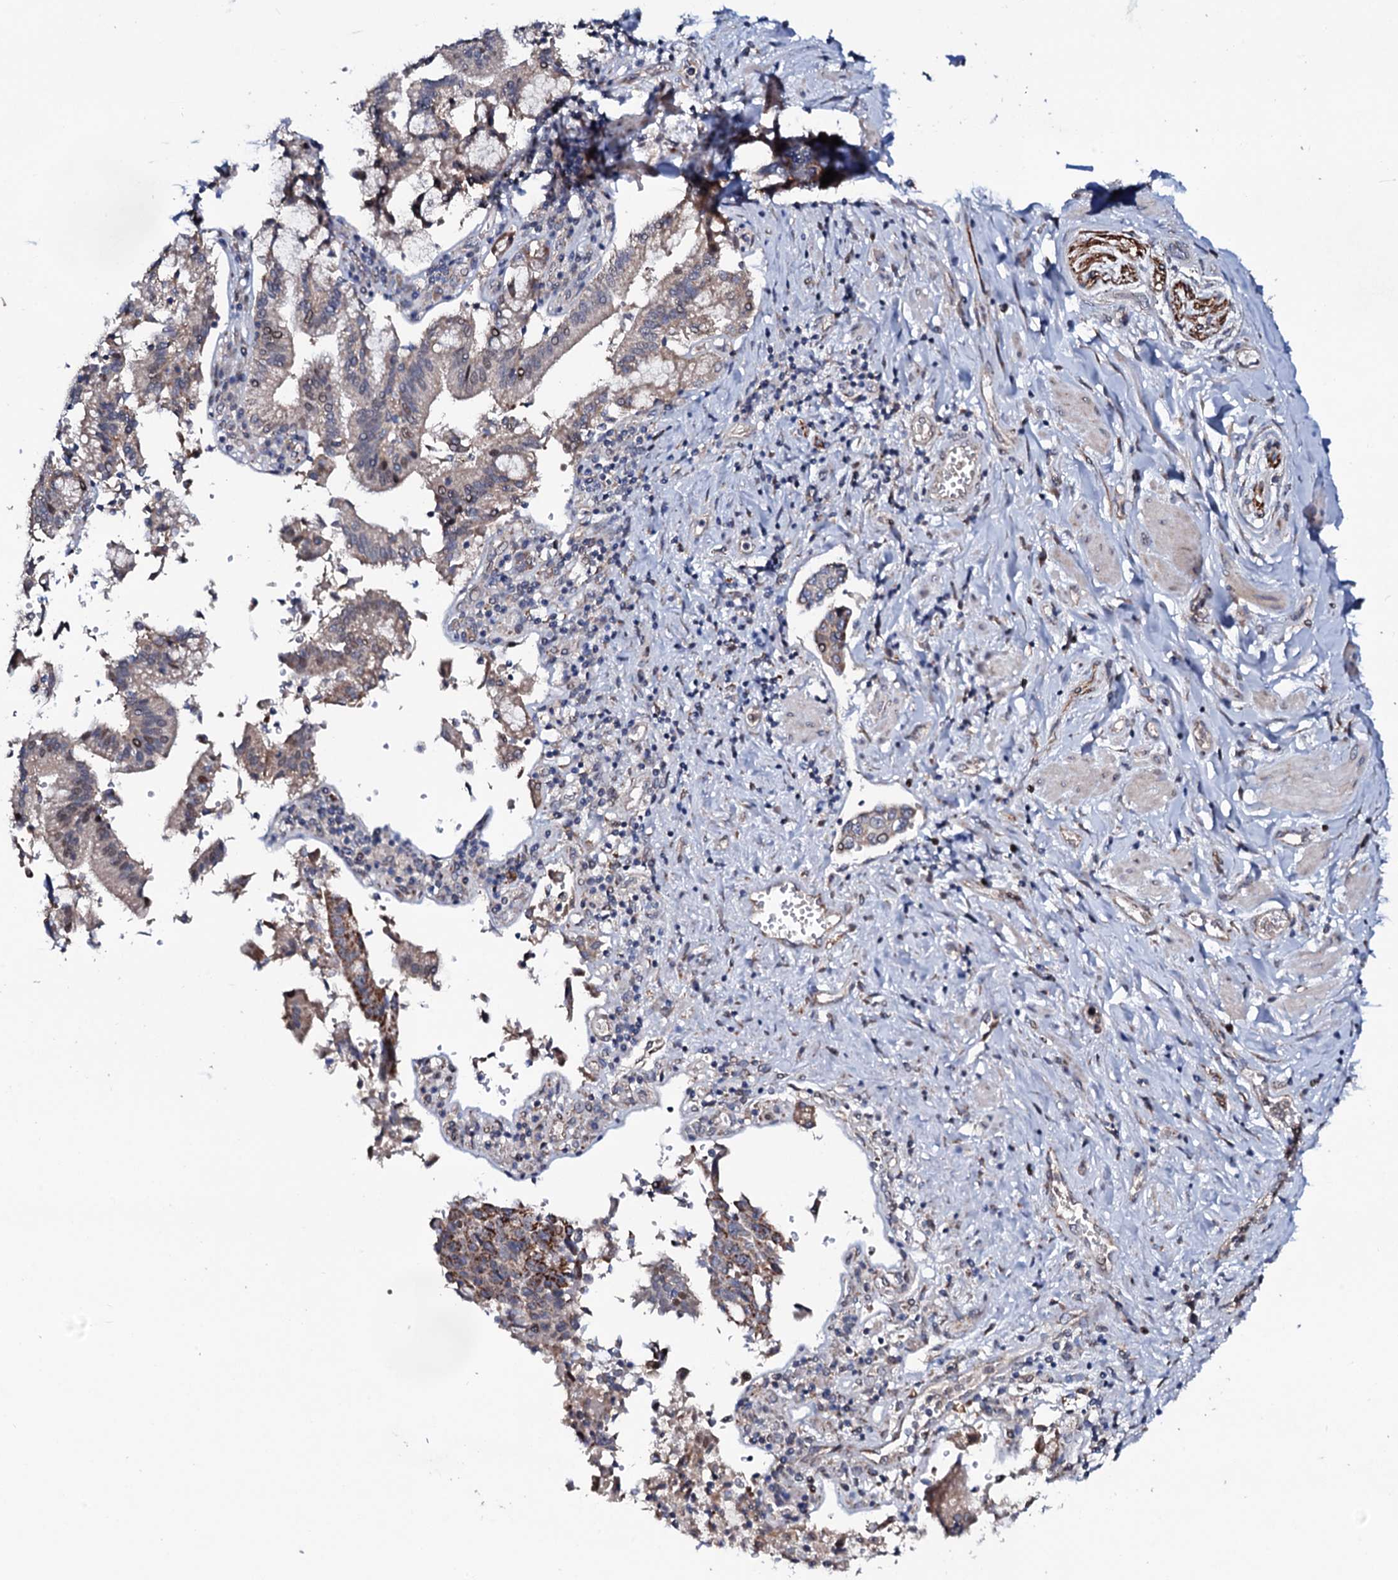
{"staining": {"intensity": "moderate", "quantity": "25%-75%", "location": "cytoplasmic/membranous"}, "tissue": "pancreatic cancer", "cell_type": "Tumor cells", "image_type": "cancer", "snomed": [{"axis": "morphology", "description": "Adenocarcinoma, NOS"}, {"axis": "topography", "description": "Pancreas"}], "caption": "A histopathology image showing moderate cytoplasmic/membranous expression in about 25%-75% of tumor cells in adenocarcinoma (pancreatic), as visualized by brown immunohistochemical staining.", "gene": "PPP1R3D", "patient": {"sex": "male", "age": 46}}